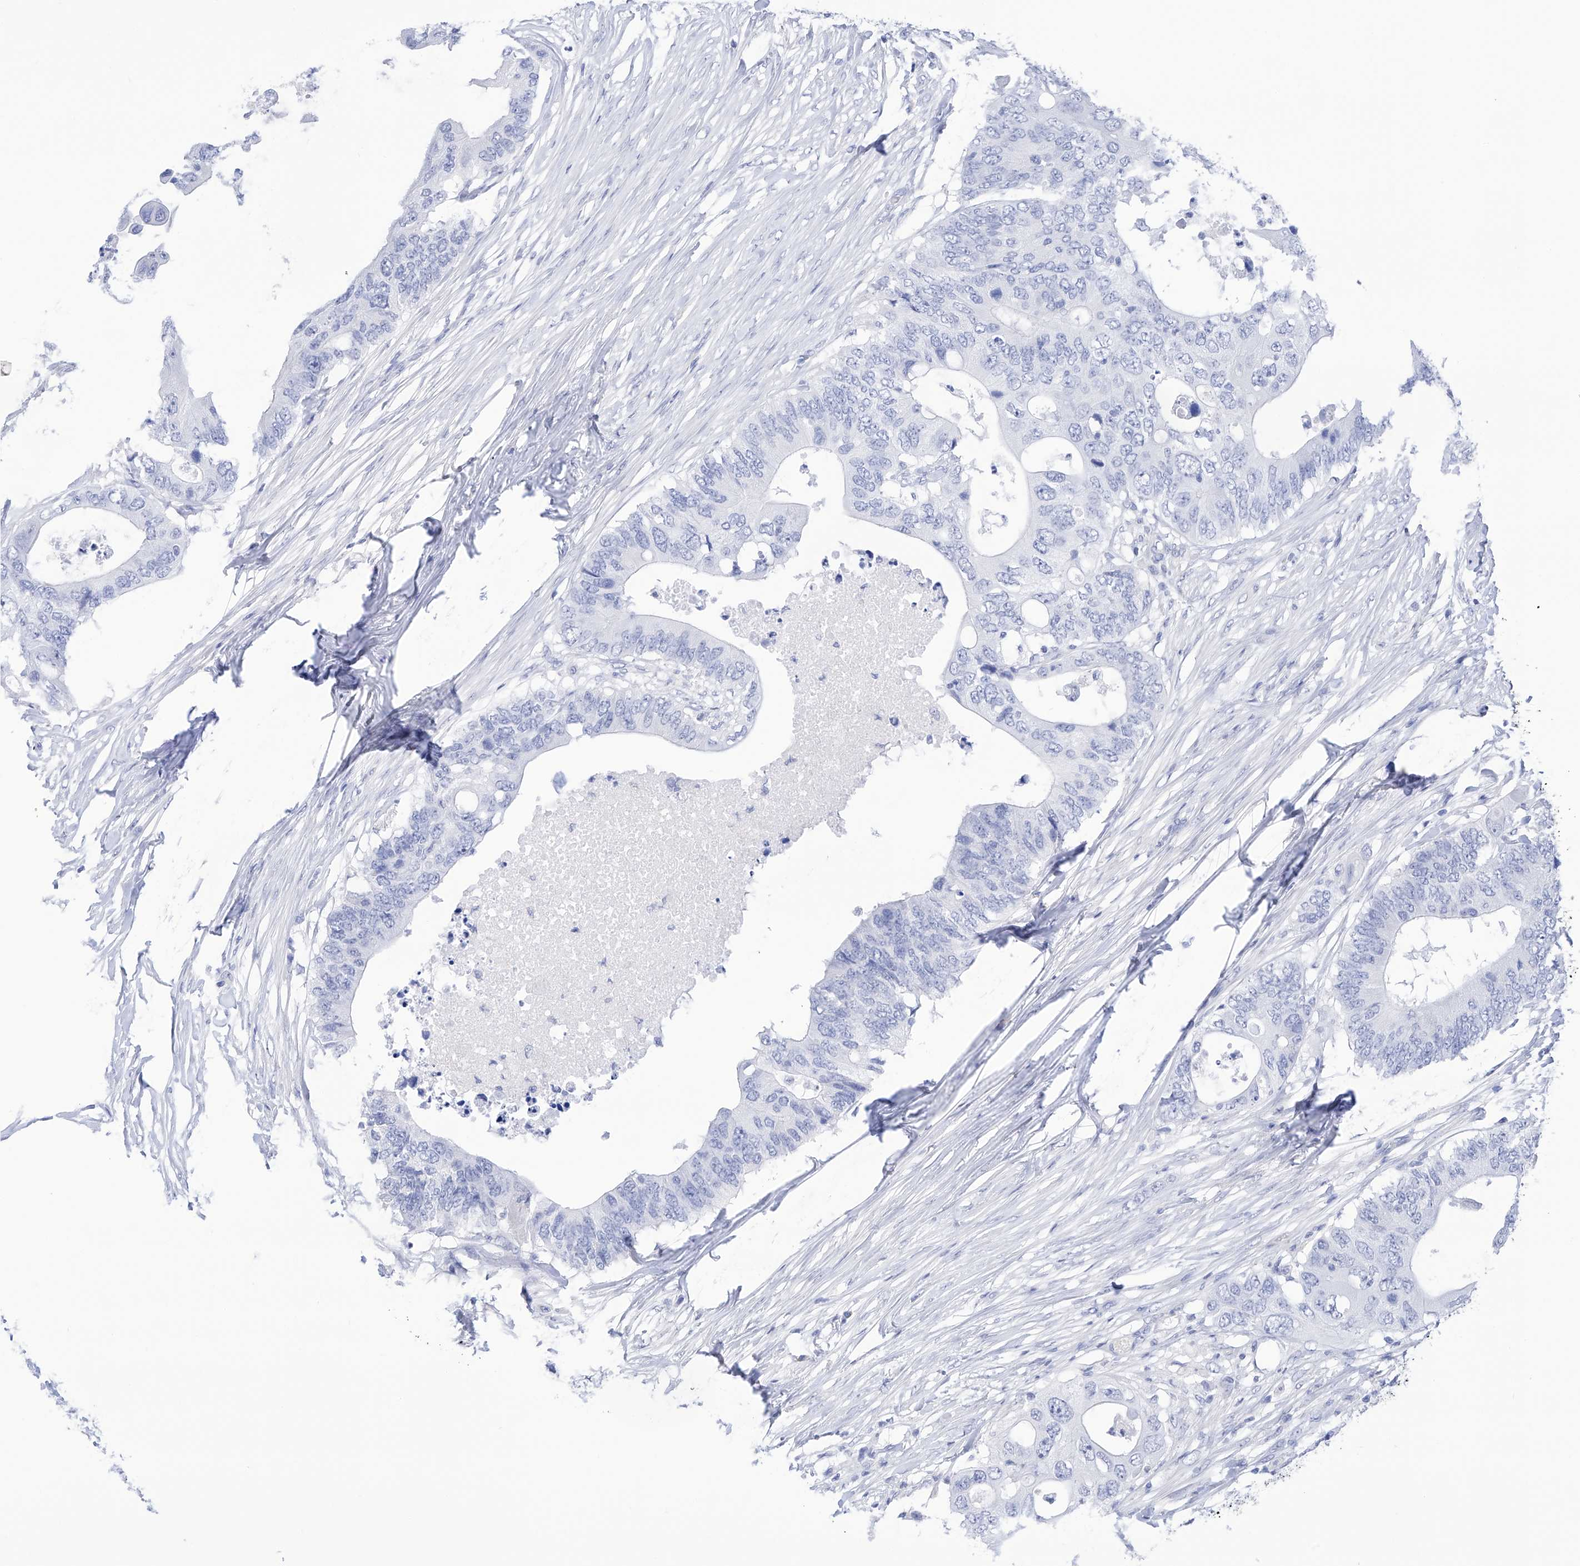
{"staining": {"intensity": "negative", "quantity": "none", "location": "none"}, "tissue": "colorectal cancer", "cell_type": "Tumor cells", "image_type": "cancer", "snomed": [{"axis": "morphology", "description": "Adenocarcinoma, NOS"}, {"axis": "topography", "description": "Colon"}], "caption": "Immunohistochemical staining of human colorectal cancer reveals no significant positivity in tumor cells.", "gene": "FLG", "patient": {"sex": "male", "age": 71}}